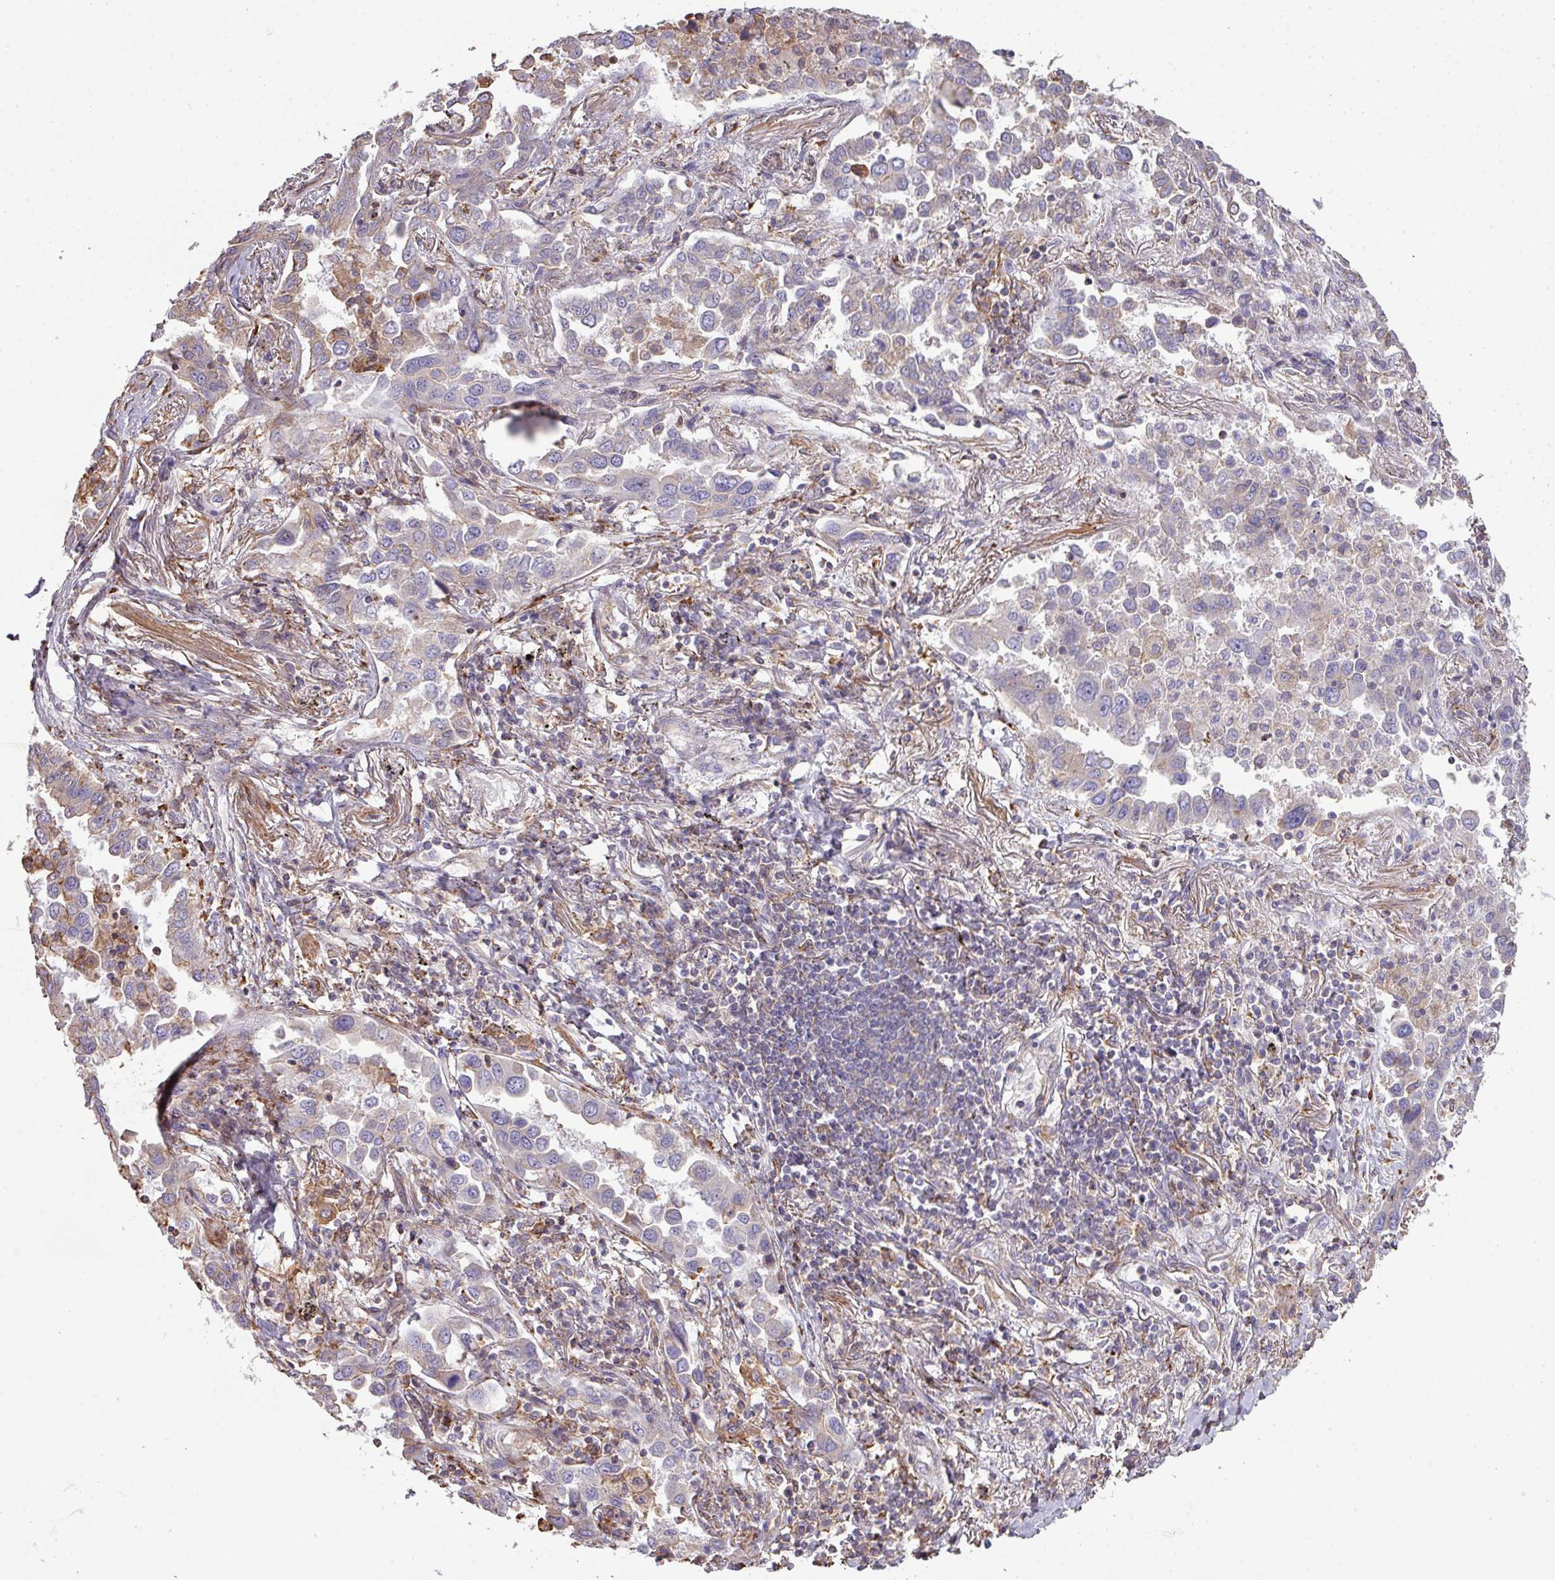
{"staining": {"intensity": "negative", "quantity": "none", "location": "none"}, "tissue": "lung cancer", "cell_type": "Tumor cells", "image_type": "cancer", "snomed": [{"axis": "morphology", "description": "Adenocarcinoma, NOS"}, {"axis": "topography", "description": "Lung"}], "caption": "Human adenocarcinoma (lung) stained for a protein using immunohistochemistry (IHC) reveals no positivity in tumor cells.", "gene": "LRRC41", "patient": {"sex": "male", "age": 67}}